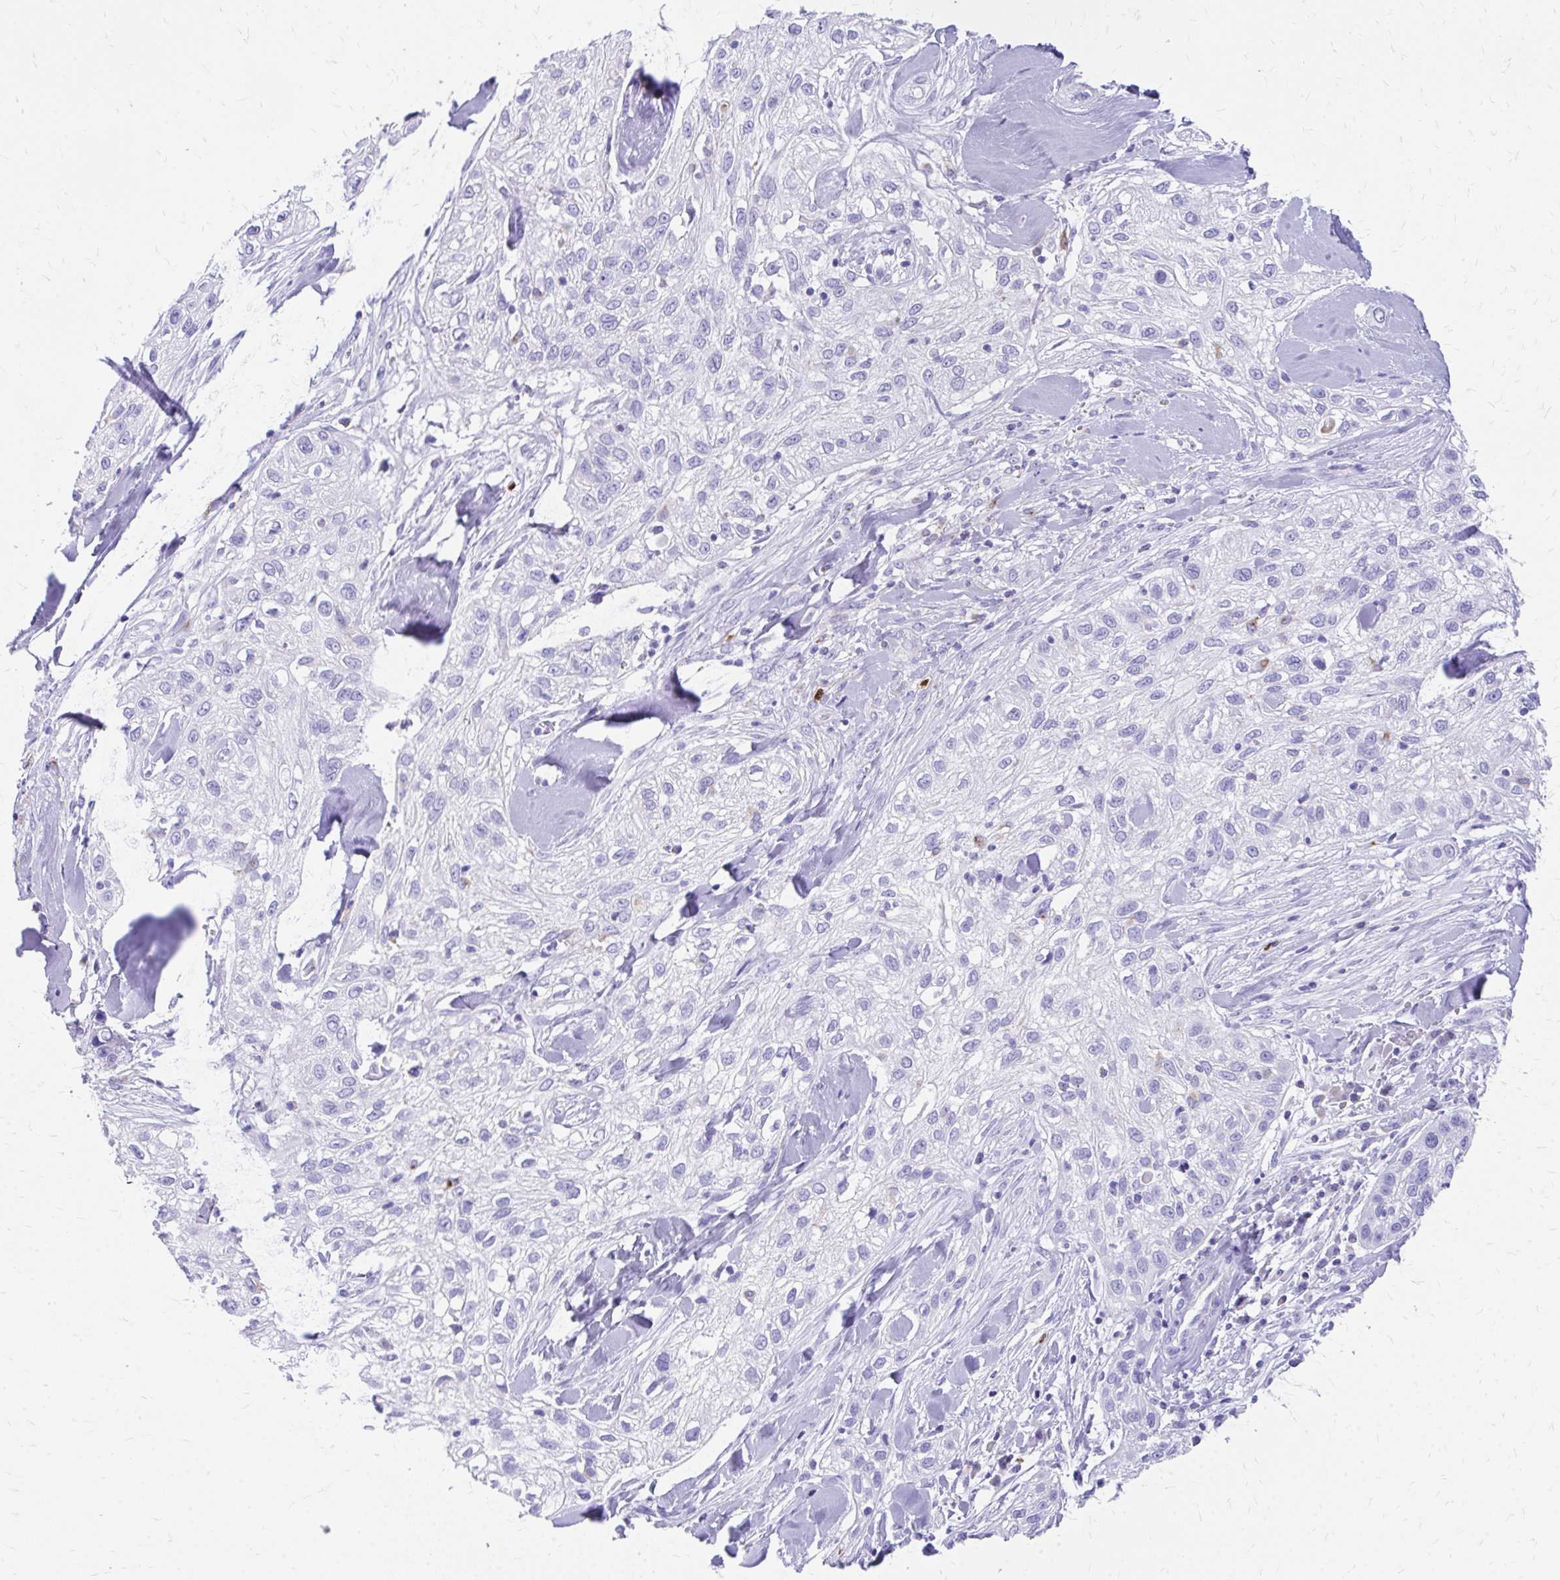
{"staining": {"intensity": "negative", "quantity": "none", "location": "none"}, "tissue": "skin cancer", "cell_type": "Tumor cells", "image_type": "cancer", "snomed": [{"axis": "morphology", "description": "Squamous cell carcinoma, NOS"}, {"axis": "topography", "description": "Skin"}], "caption": "Human squamous cell carcinoma (skin) stained for a protein using immunohistochemistry exhibits no expression in tumor cells.", "gene": "ZNF699", "patient": {"sex": "male", "age": 82}}